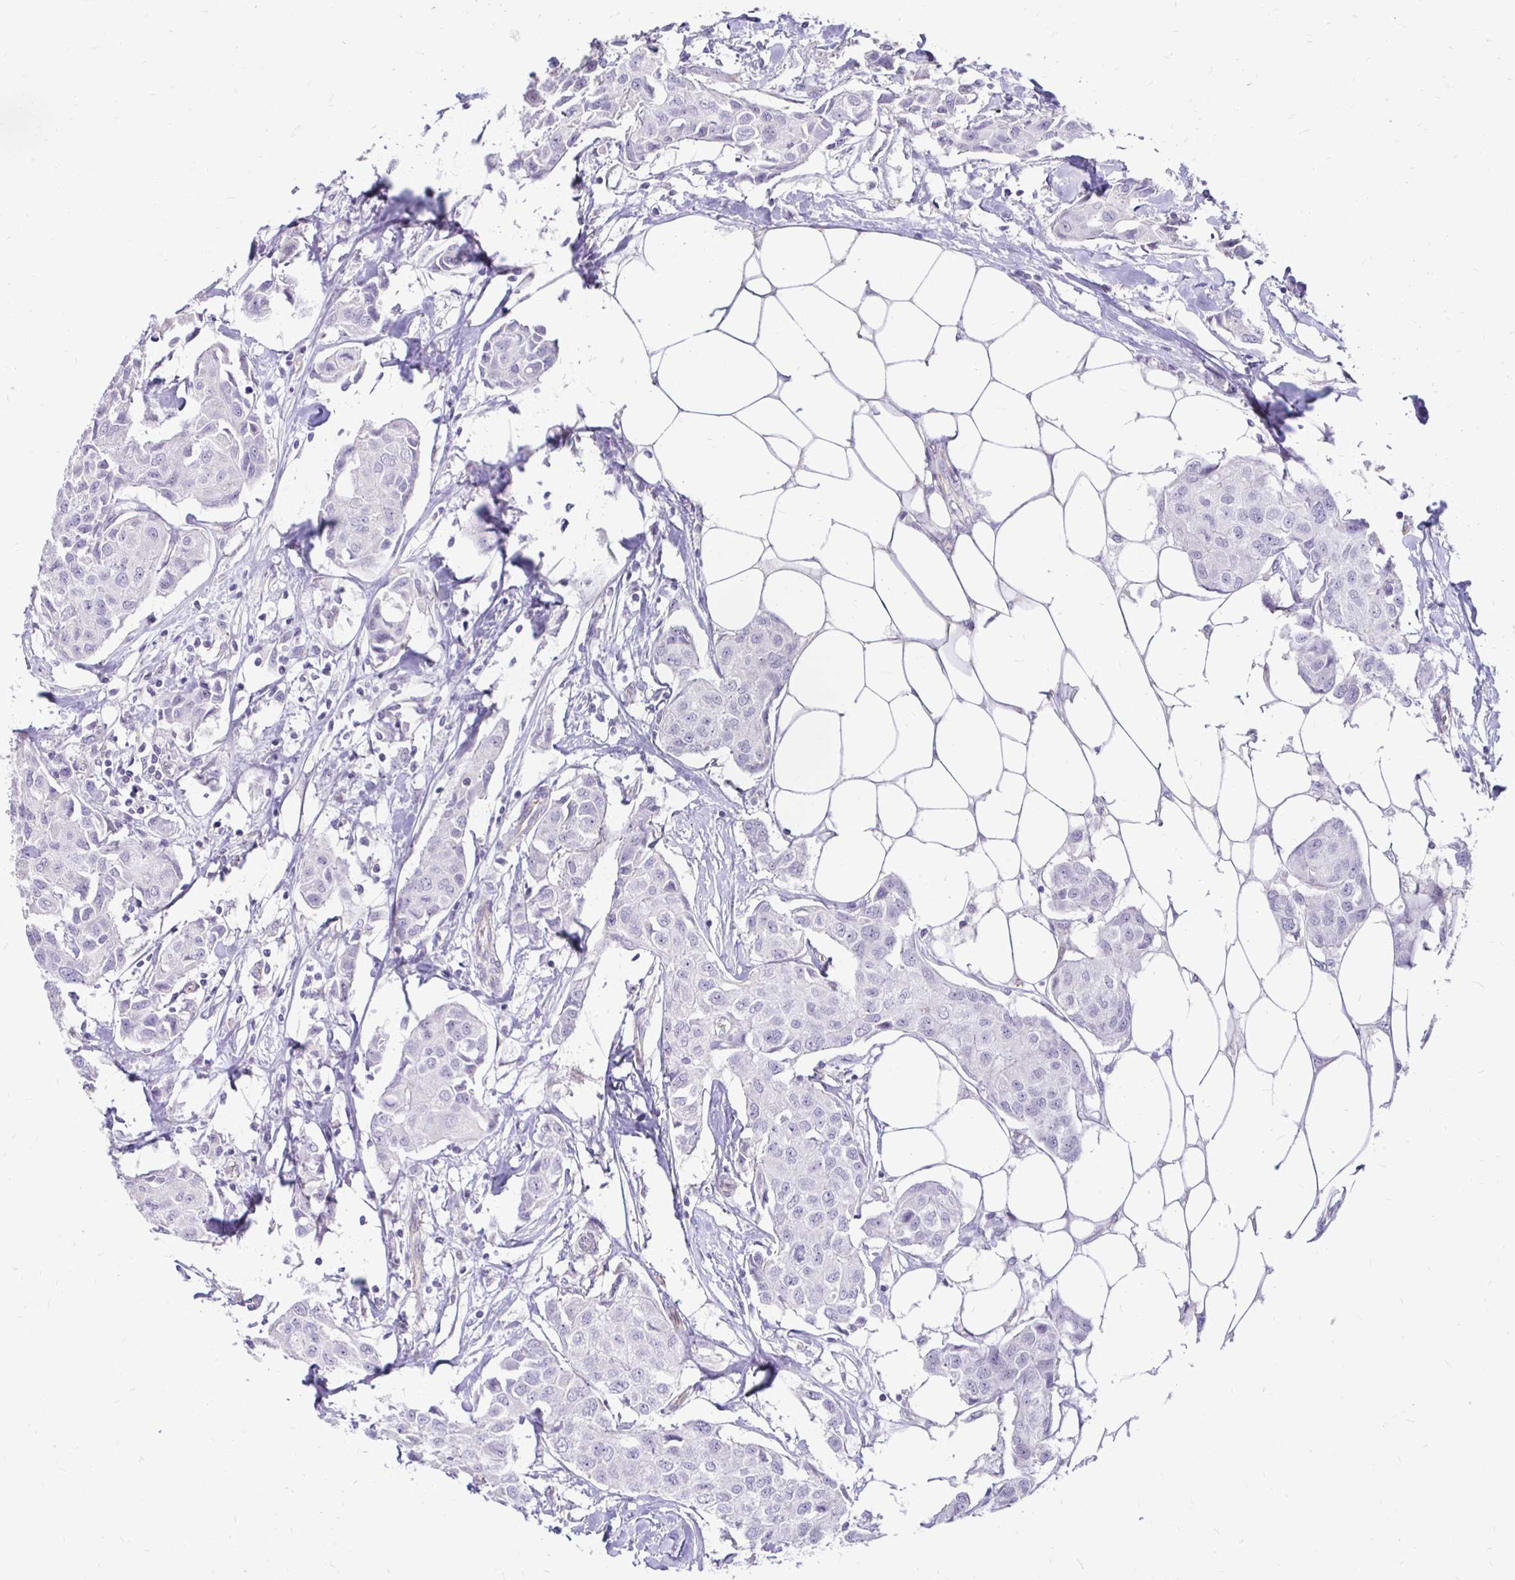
{"staining": {"intensity": "negative", "quantity": "none", "location": "none"}, "tissue": "breast cancer", "cell_type": "Tumor cells", "image_type": "cancer", "snomed": [{"axis": "morphology", "description": "Duct carcinoma"}, {"axis": "topography", "description": "Breast"}, {"axis": "topography", "description": "Lymph node"}], "caption": "High power microscopy photomicrograph of an immunohistochemistry histopathology image of breast infiltrating ductal carcinoma, revealing no significant positivity in tumor cells.", "gene": "GAS2", "patient": {"sex": "female", "age": 80}}